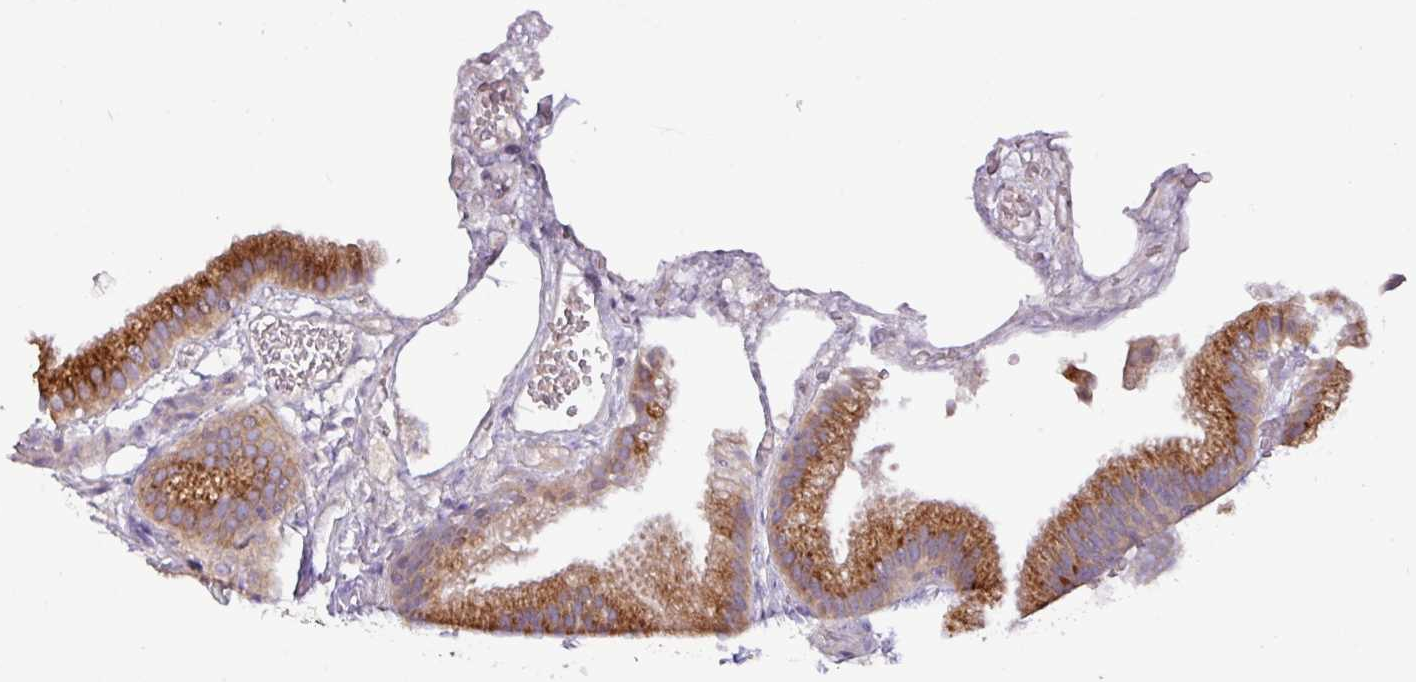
{"staining": {"intensity": "moderate", "quantity": "25%-75%", "location": "cytoplasmic/membranous"}, "tissue": "gallbladder", "cell_type": "Glandular cells", "image_type": "normal", "snomed": [{"axis": "morphology", "description": "Normal tissue, NOS"}, {"axis": "topography", "description": "Gallbladder"}], "caption": "The immunohistochemical stain labels moderate cytoplasmic/membranous positivity in glandular cells of unremarkable gallbladder.", "gene": "AGR3", "patient": {"sex": "female", "age": 63}}